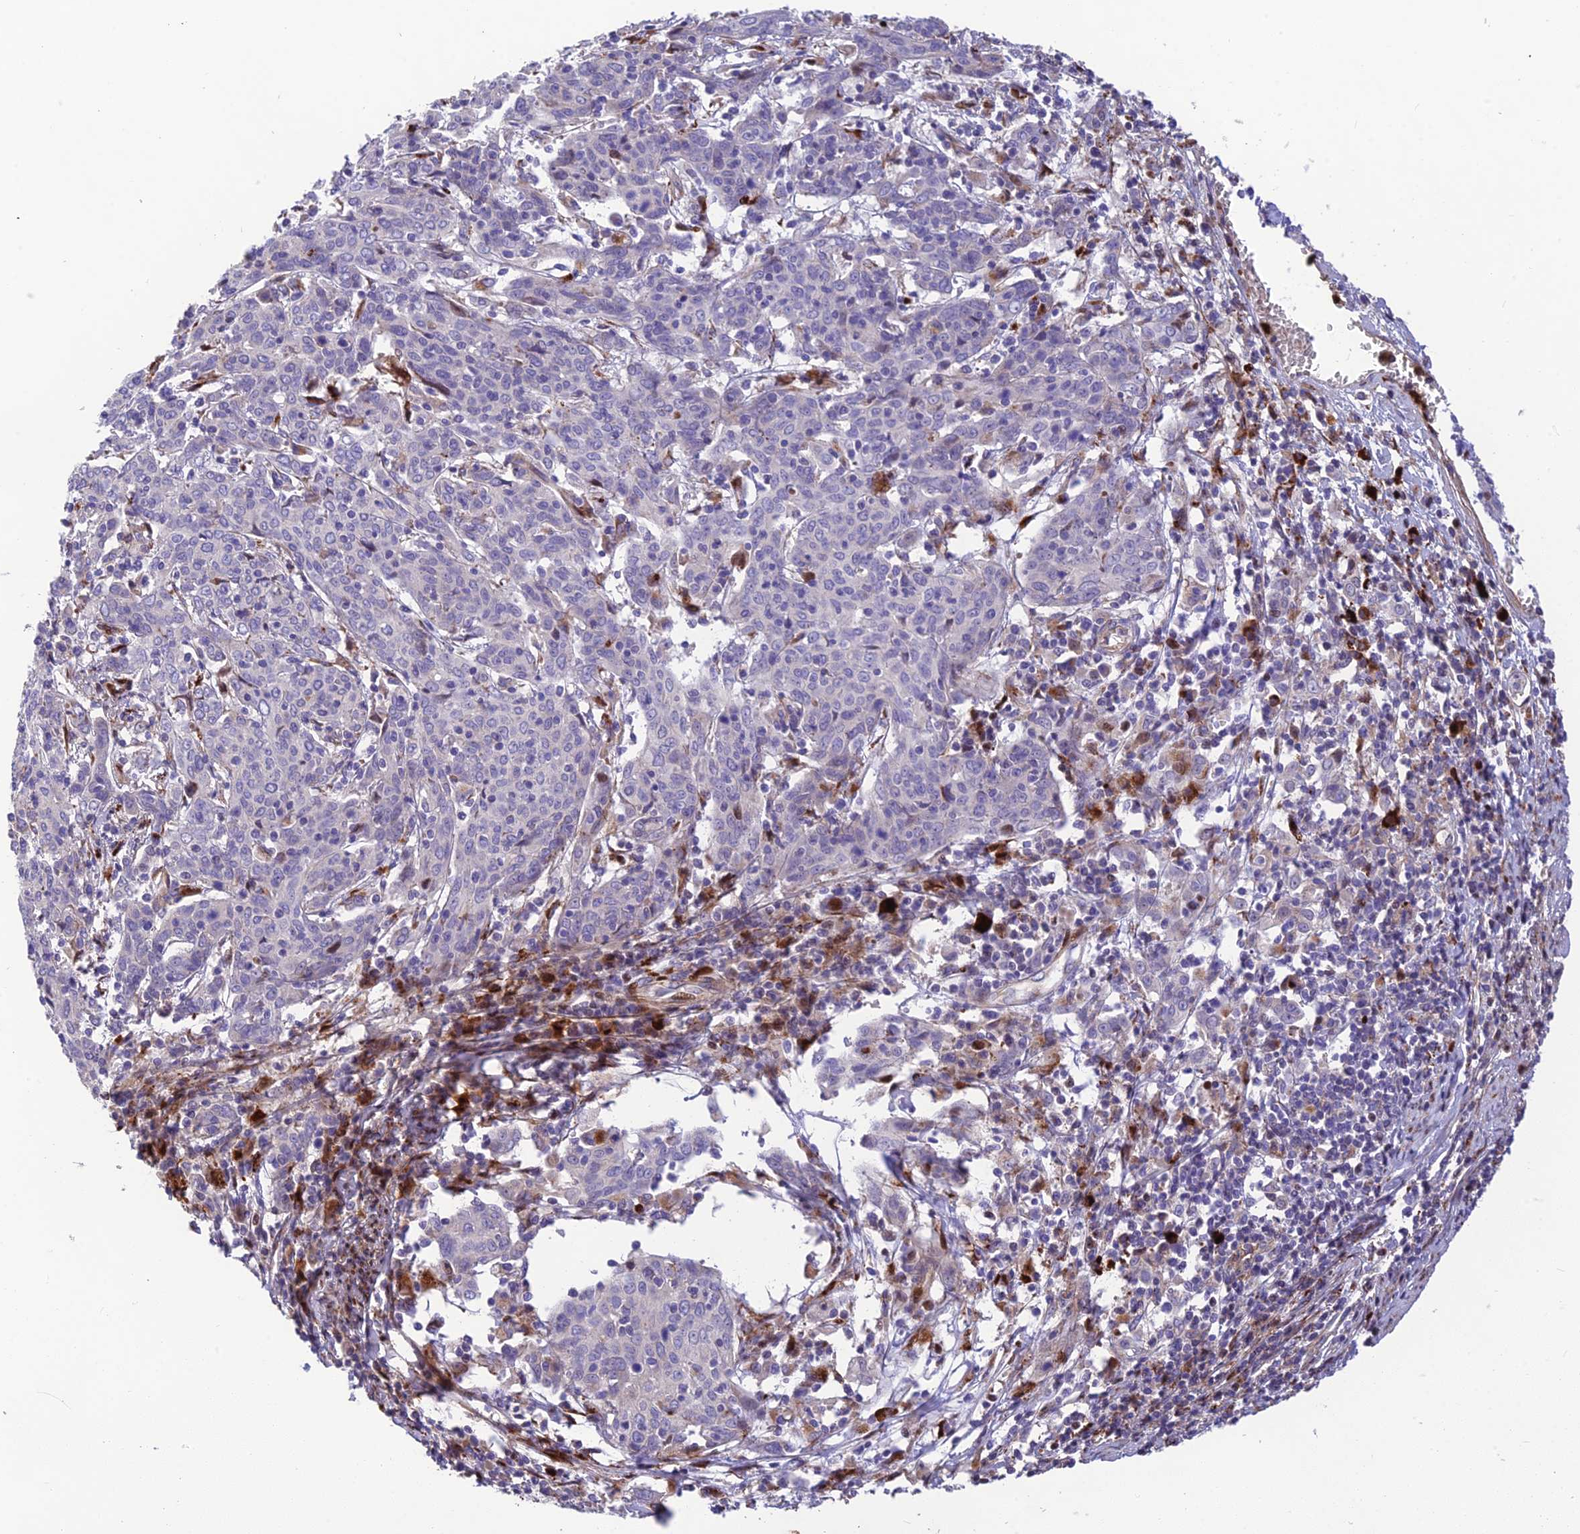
{"staining": {"intensity": "negative", "quantity": "none", "location": "none"}, "tissue": "cervical cancer", "cell_type": "Tumor cells", "image_type": "cancer", "snomed": [{"axis": "morphology", "description": "Squamous cell carcinoma, NOS"}, {"axis": "topography", "description": "Cervix"}], "caption": "Immunohistochemistry (IHC) micrograph of human cervical squamous cell carcinoma stained for a protein (brown), which displays no positivity in tumor cells.", "gene": "CPSF4L", "patient": {"sex": "female", "age": 67}}